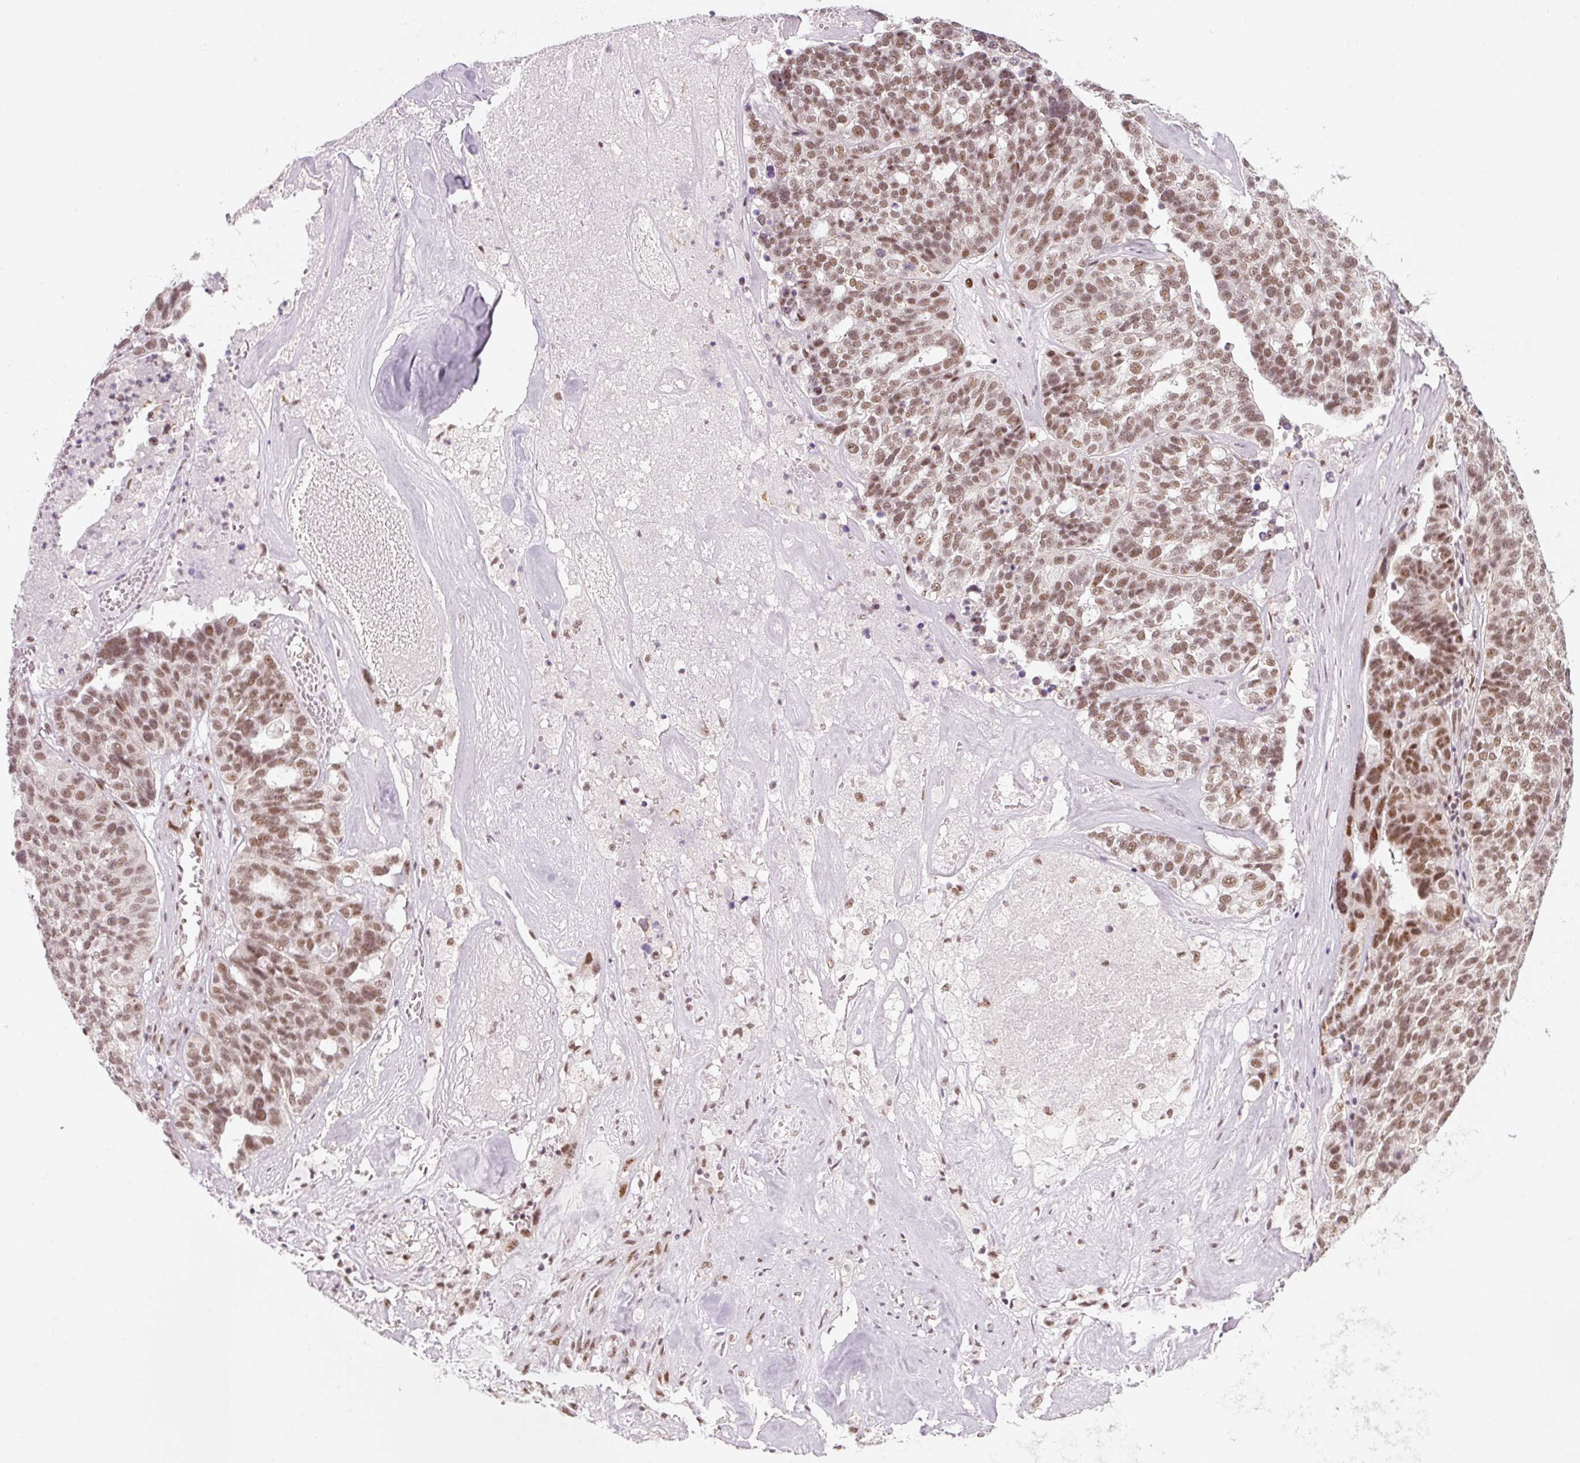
{"staining": {"intensity": "moderate", "quantity": ">75%", "location": "nuclear"}, "tissue": "ovarian cancer", "cell_type": "Tumor cells", "image_type": "cancer", "snomed": [{"axis": "morphology", "description": "Cystadenocarcinoma, serous, NOS"}, {"axis": "topography", "description": "Ovary"}], "caption": "Immunohistochemistry (IHC) photomicrograph of neoplastic tissue: human serous cystadenocarcinoma (ovarian) stained using immunohistochemistry (IHC) exhibits medium levels of moderate protein expression localized specifically in the nuclear of tumor cells, appearing as a nuclear brown color.", "gene": "U2AF2", "patient": {"sex": "female", "age": 59}}